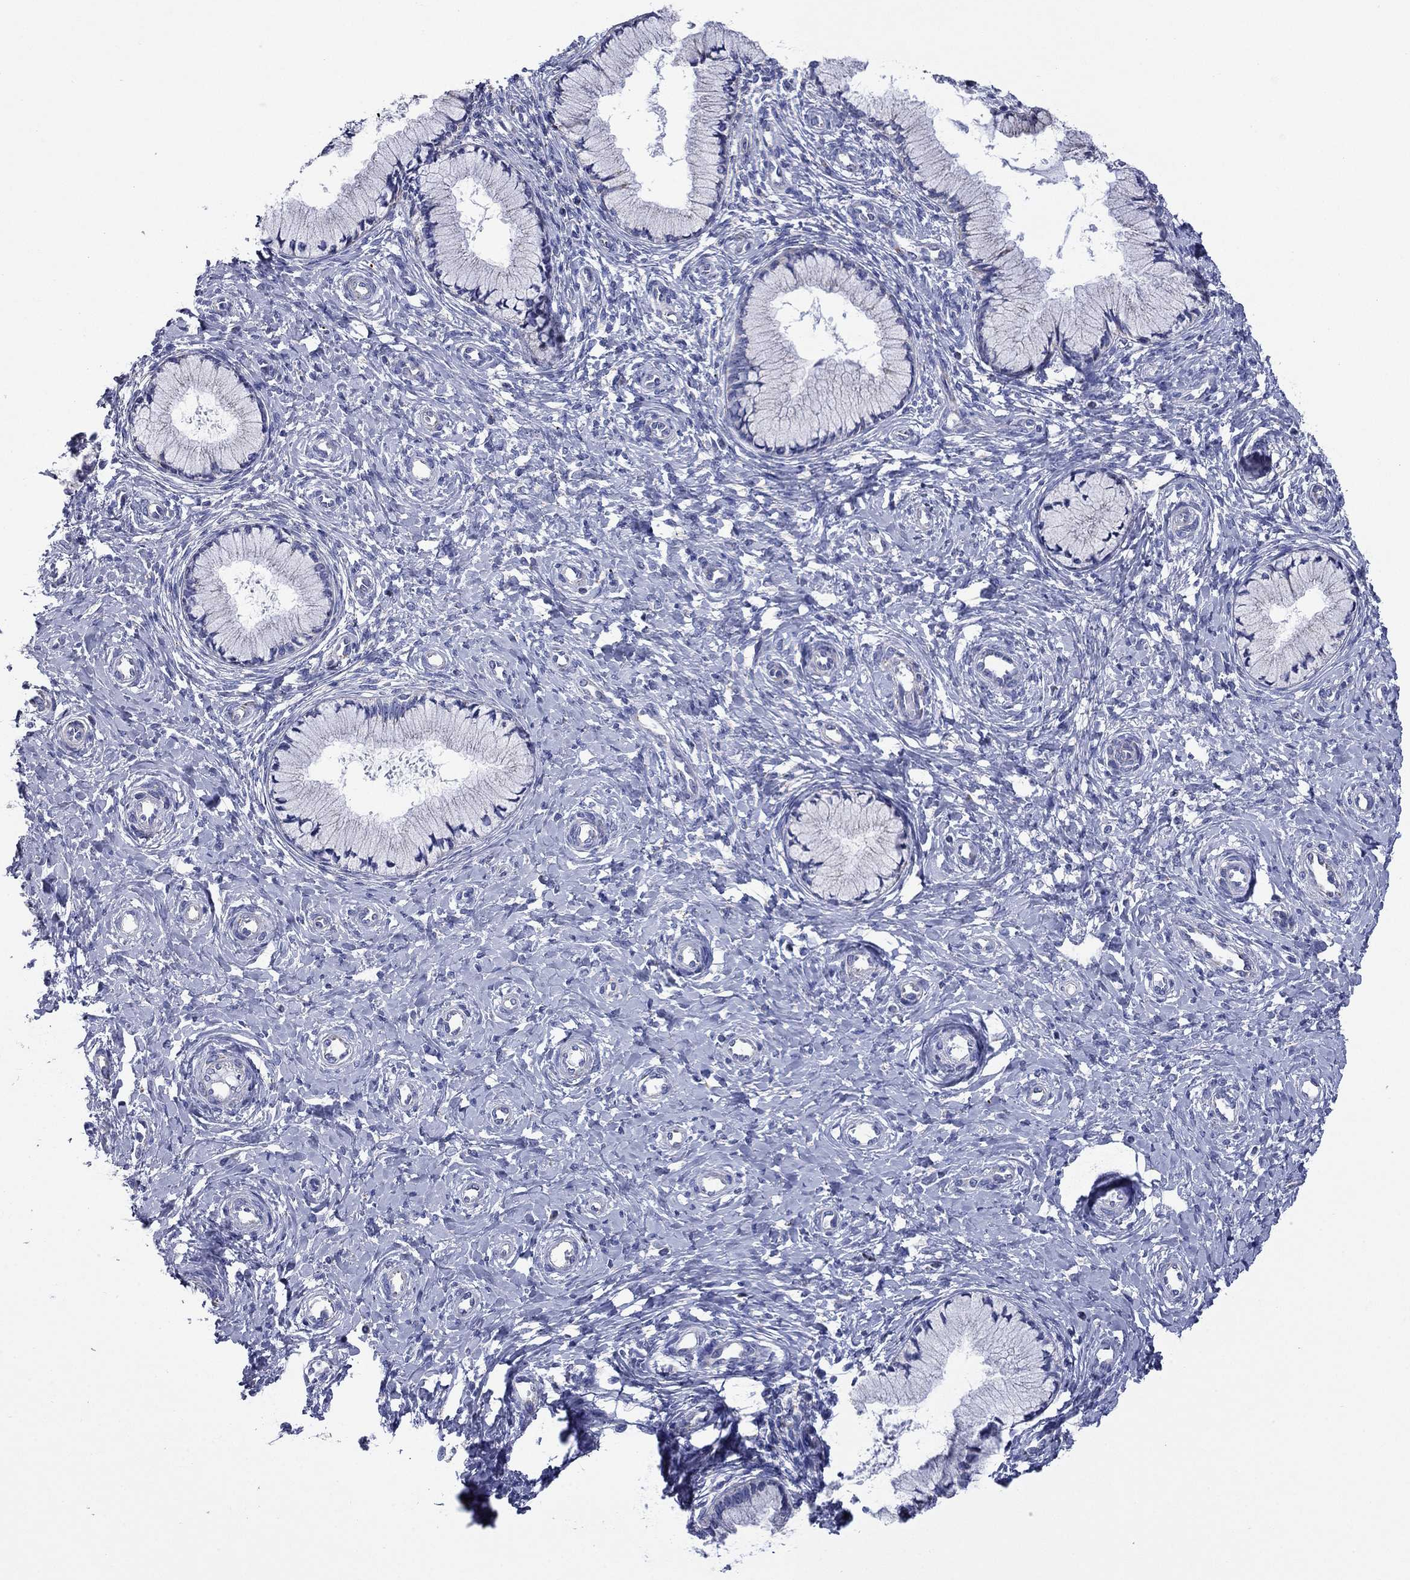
{"staining": {"intensity": "strong", "quantity": "<25%", "location": "cytoplasmic/membranous"}, "tissue": "cervix", "cell_type": "Glandular cells", "image_type": "normal", "snomed": [{"axis": "morphology", "description": "Normal tissue, NOS"}, {"axis": "topography", "description": "Cervix"}], "caption": "The image exhibits staining of normal cervix, revealing strong cytoplasmic/membranous protein expression (brown color) within glandular cells. Using DAB (3,3'-diaminobenzidine) (brown) and hematoxylin (blue) stains, captured at high magnification using brightfield microscopy.", "gene": "ACADSB", "patient": {"sex": "female", "age": 37}}